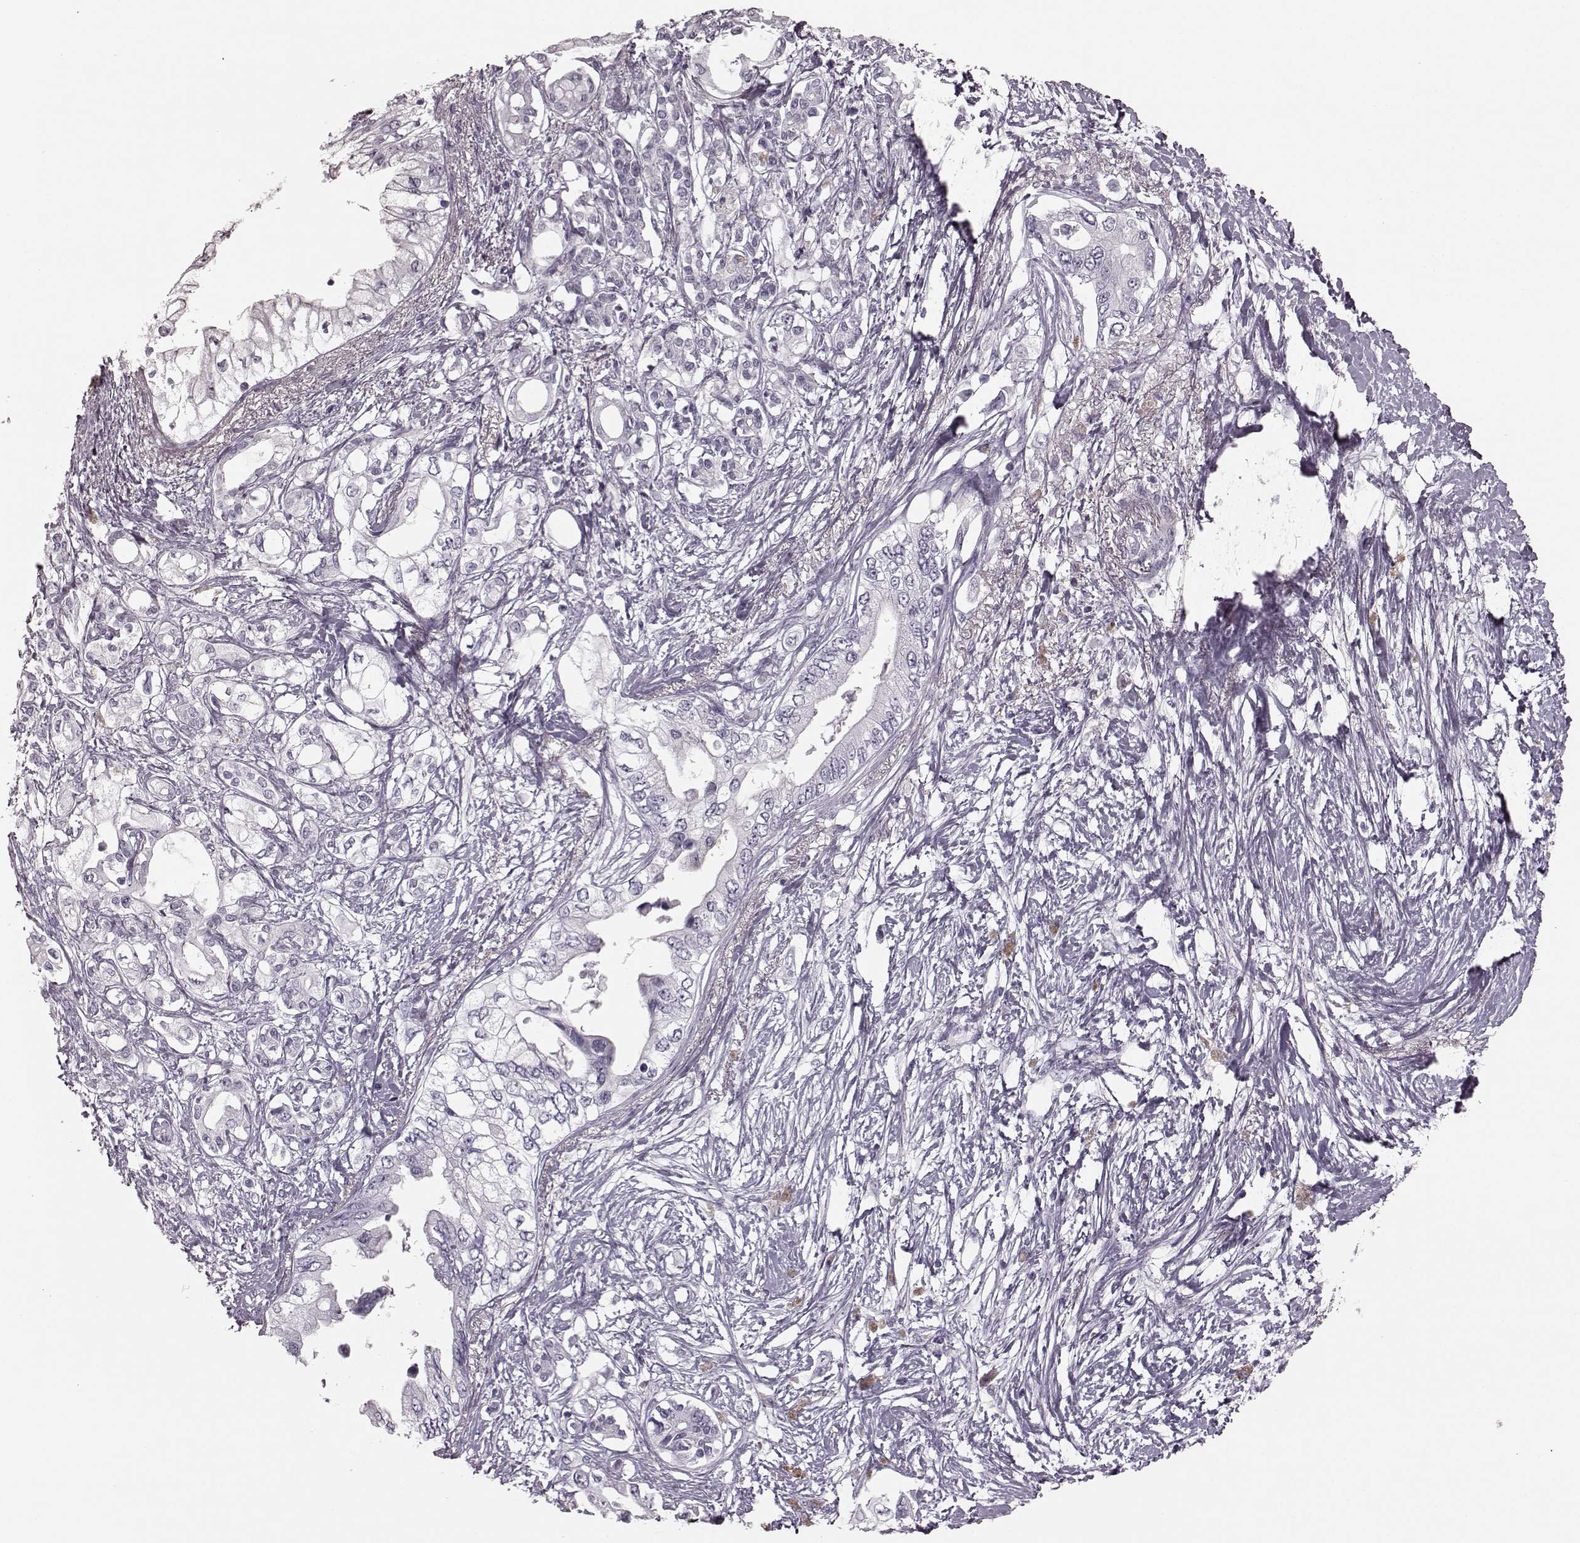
{"staining": {"intensity": "negative", "quantity": "none", "location": "none"}, "tissue": "pancreatic cancer", "cell_type": "Tumor cells", "image_type": "cancer", "snomed": [{"axis": "morphology", "description": "Adenocarcinoma, NOS"}, {"axis": "topography", "description": "Pancreas"}], "caption": "IHC of adenocarcinoma (pancreatic) demonstrates no expression in tumor cells.", "gene": "TRPM1", "patient": {"sex": "female", "age": 63}}